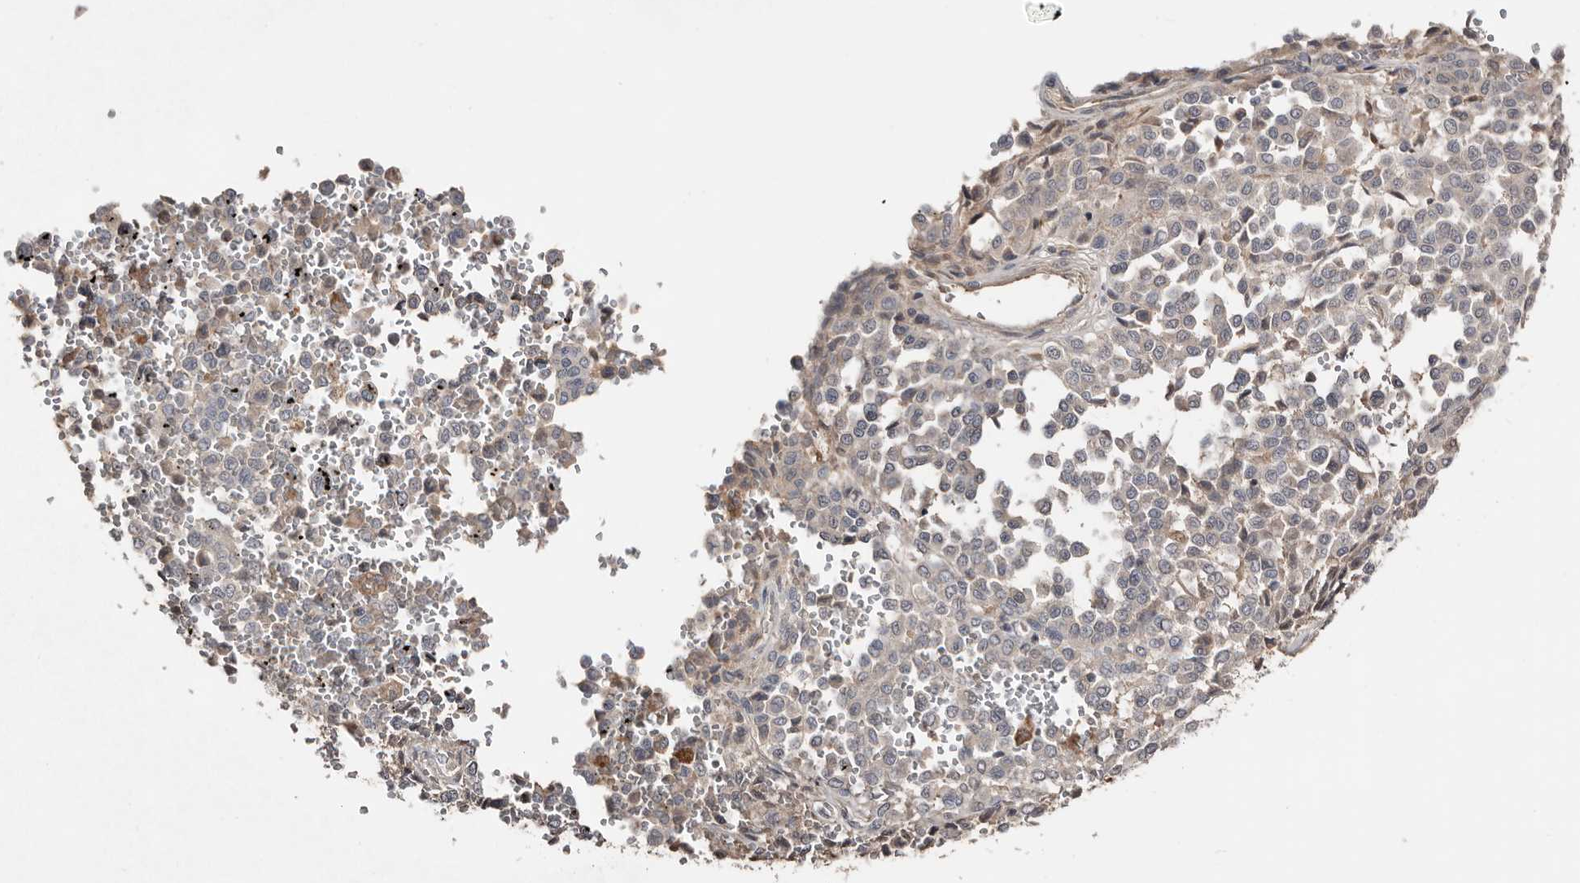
{"staining": {"intensity": "negative", "quantity": "none", "location": "none"}, "tissue": "melanoma", "cell_type": "Tumor cells", "image_type": "cancer", "snomed": [{"axis": "morphology", "description": "Malignant melanoma, Metastatic site"}, {"axis": "topography", "description": "Pancreas"}], "caption": "IHC of human malignant melanoma (metastatic site) displays no expression in tumor cells.", "gene": "SLC39A2", "patient": {"sex": "female", "age": 30}}